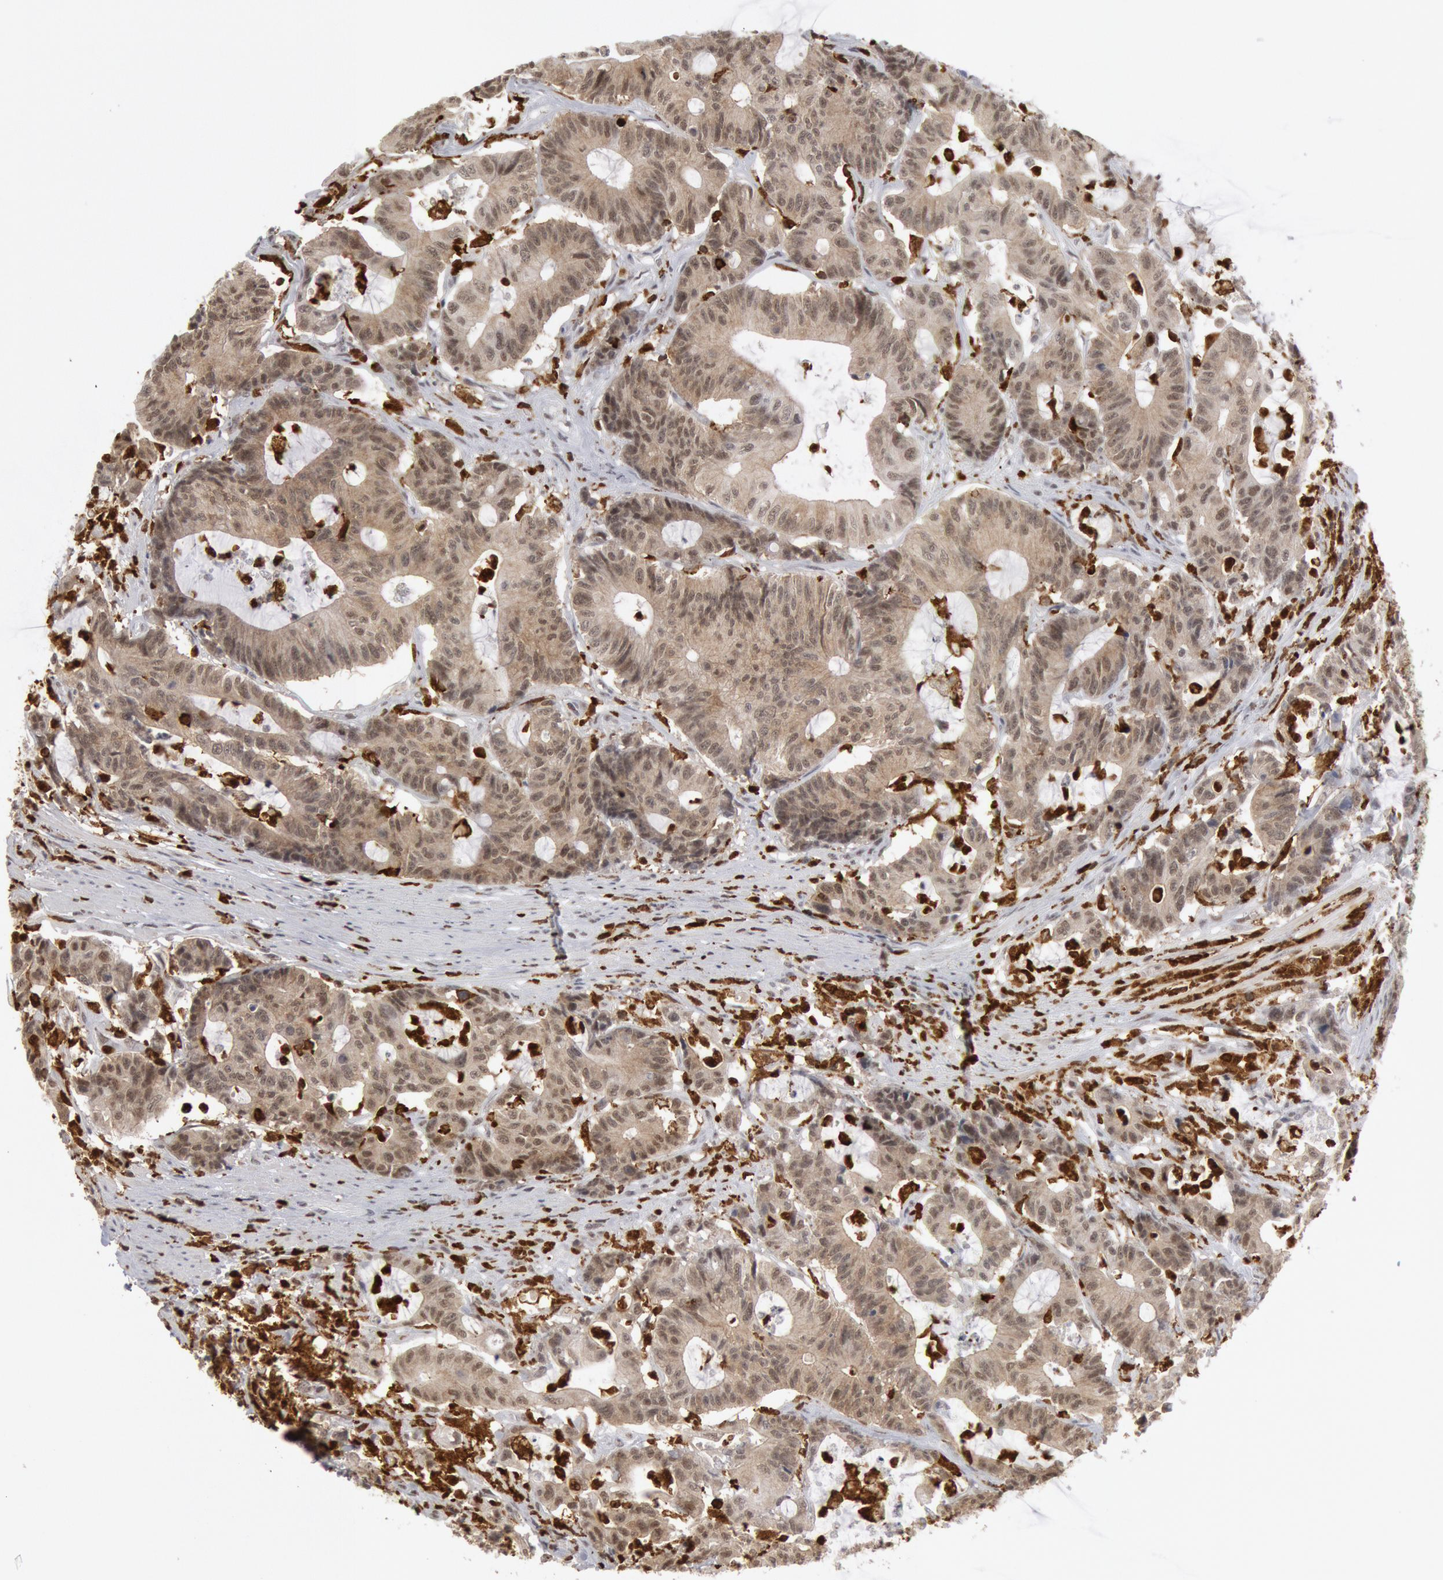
{"staining": {"intensity": "weak", "quantity": ">75%", "location": "cytoplasmic/membranous,nuclear"}, "tissue": "colorectal cancer", "cell_type": "Tumor cells", "image_type": "cancer", "snomed": [{"axis": "morphology", "description": "Adenocarcinoma, NOS"}, {"axis": "topography", "description": "Colon"}], "caption": "Adenocarcinoma (colorectal) was stained to show a protein in brown. There is low levels of weak cytoplasmic/membranous and nuclear positivity in approximately >75% of tumor cells.", "gene": "PTPN6", "patient": {"sex": "female", "age": 84}}